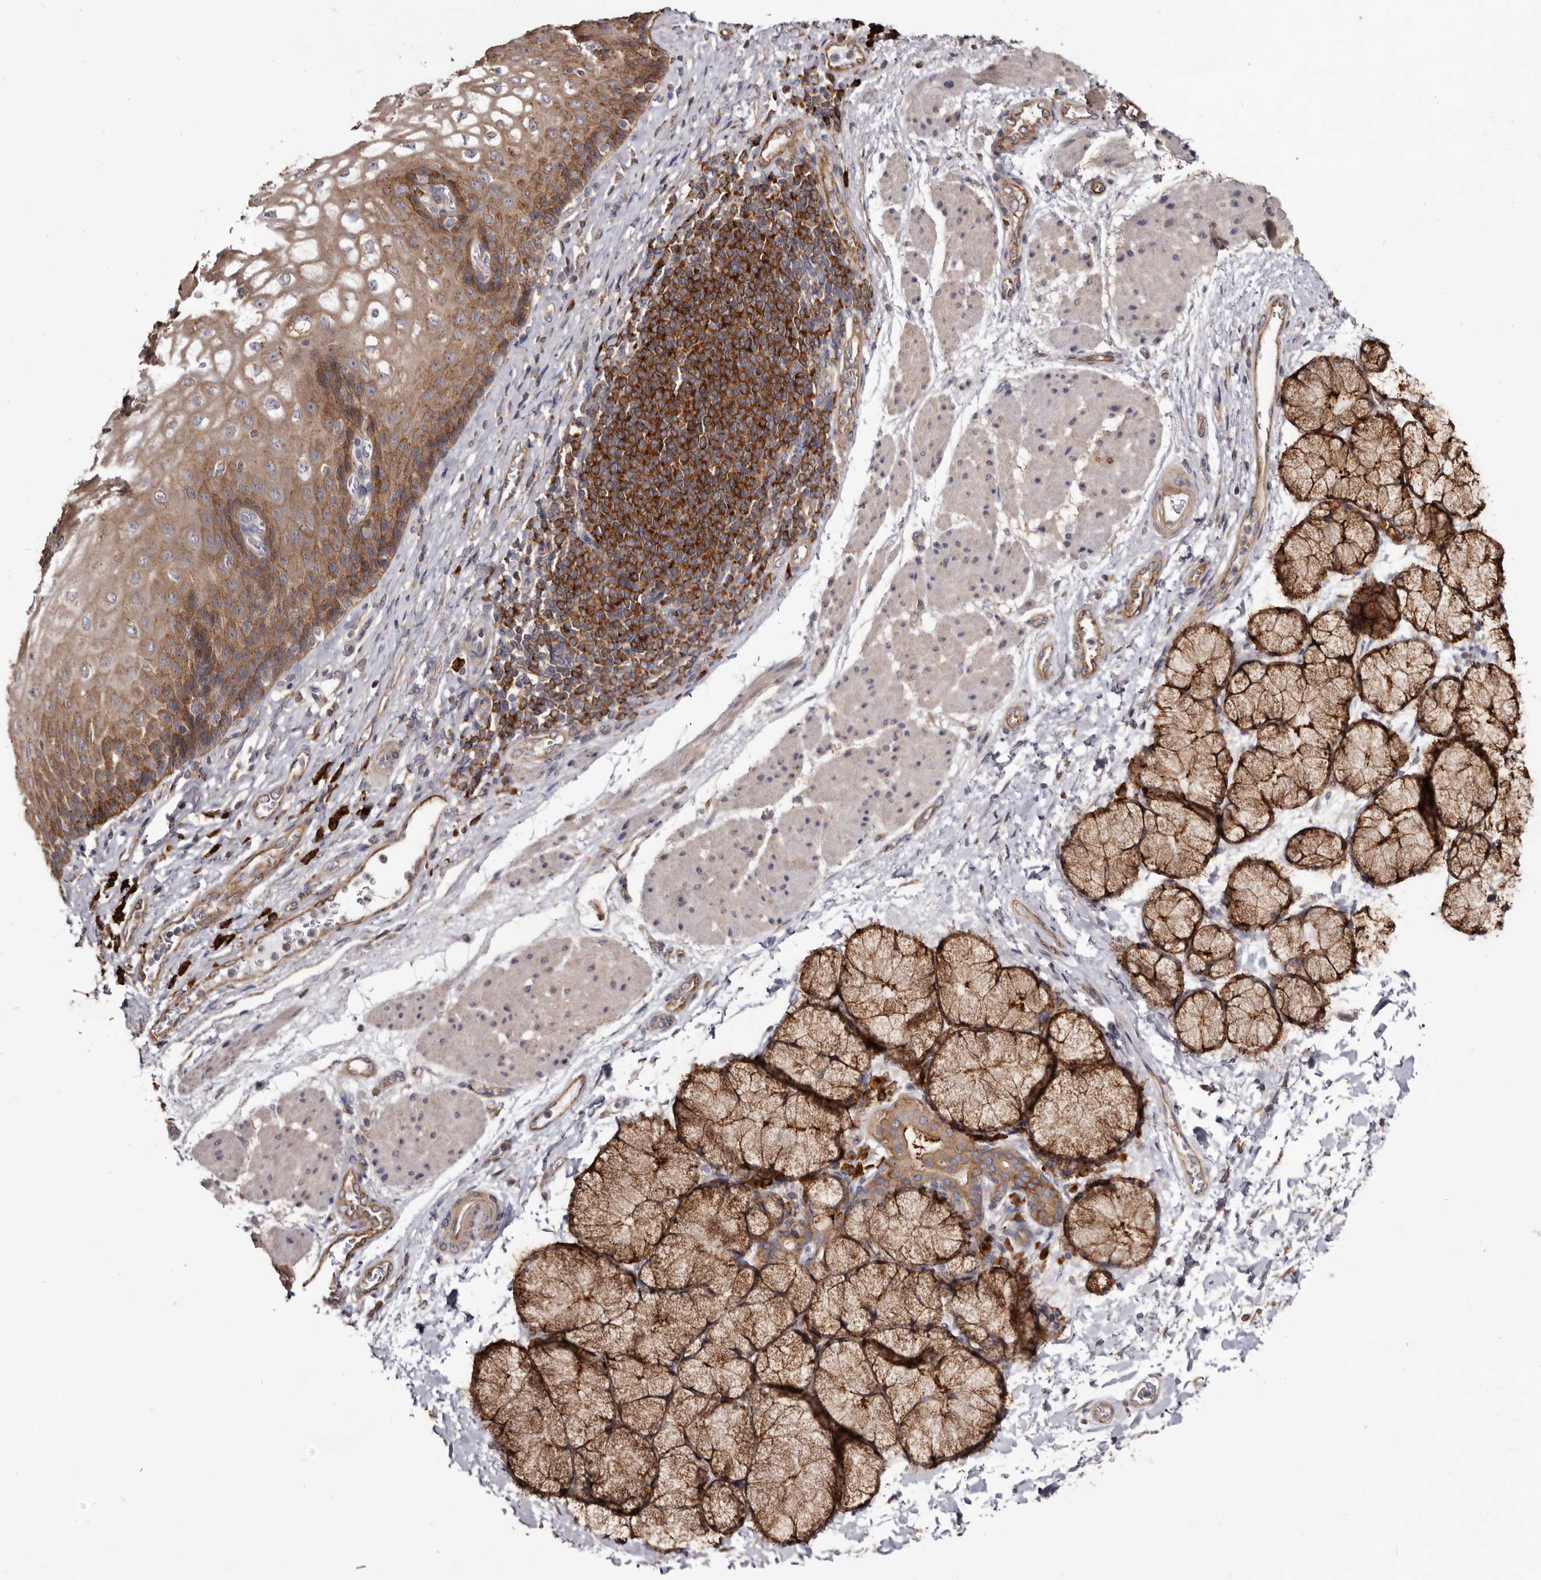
{"staining": {"intensity": "moderate", "quantity": ">75%", "location": "cytoplasmic/membranous"}, "tissue": "esophagus", "cell_type": "Squamous epithelial cells", "image_type": "normal", "snomed": [{"axis": "morphology", "description": "Normal tissue, NOS"}, {"axis": "topography", "description": "Esophagus"}], "caption": "The image displays a brown stain indicating the presence of a protein in the cytoplasmic/membranous of squamous epithelial cells in esophagus. (DAB (3,3'-diaminobenzidine) IHC with brightfield microscopy, high magnification).", "gene": "TPD52", "patient": {"sex": "male", "age": 54}}